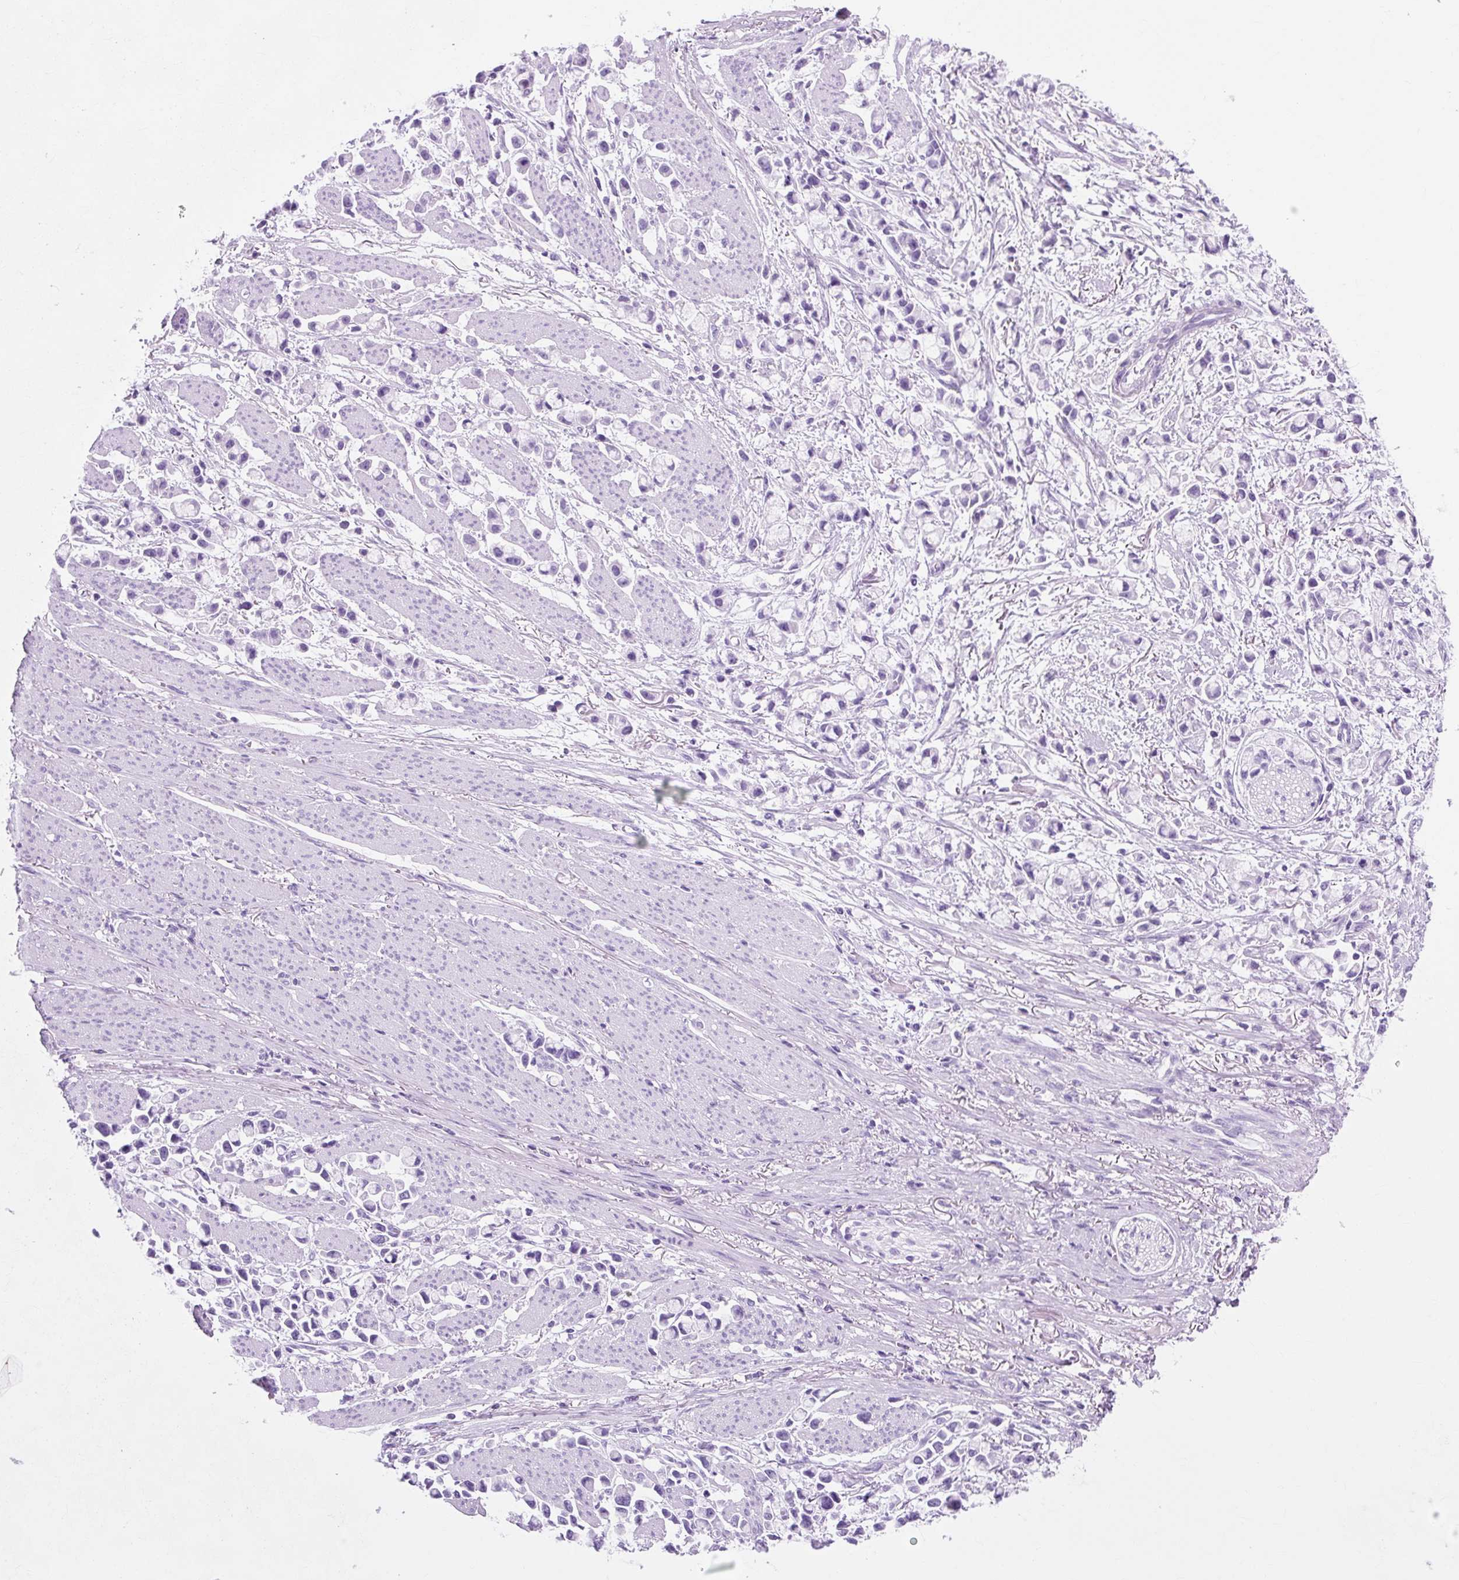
{"staining": {"intensity": "negative", "quantity": "none", "location": "none"}, "tissue": "stomach cancer", "cell_type": "Tumor cells", "image_type": "cancer", "snomed": [{"axis": "morphology", "description": "Adenocarcinoma, NOS"}, {"axis": "topography", "description": "Stomach"}], "caption": "Immunohistochemistry image of neoplastic tissue: stomach adenocarcinoma stained with DAB demonstrates no significant protein positivity in tumor cells.", "gene": "TMEM89", "patient": {"sex": "female", "age": 81}}